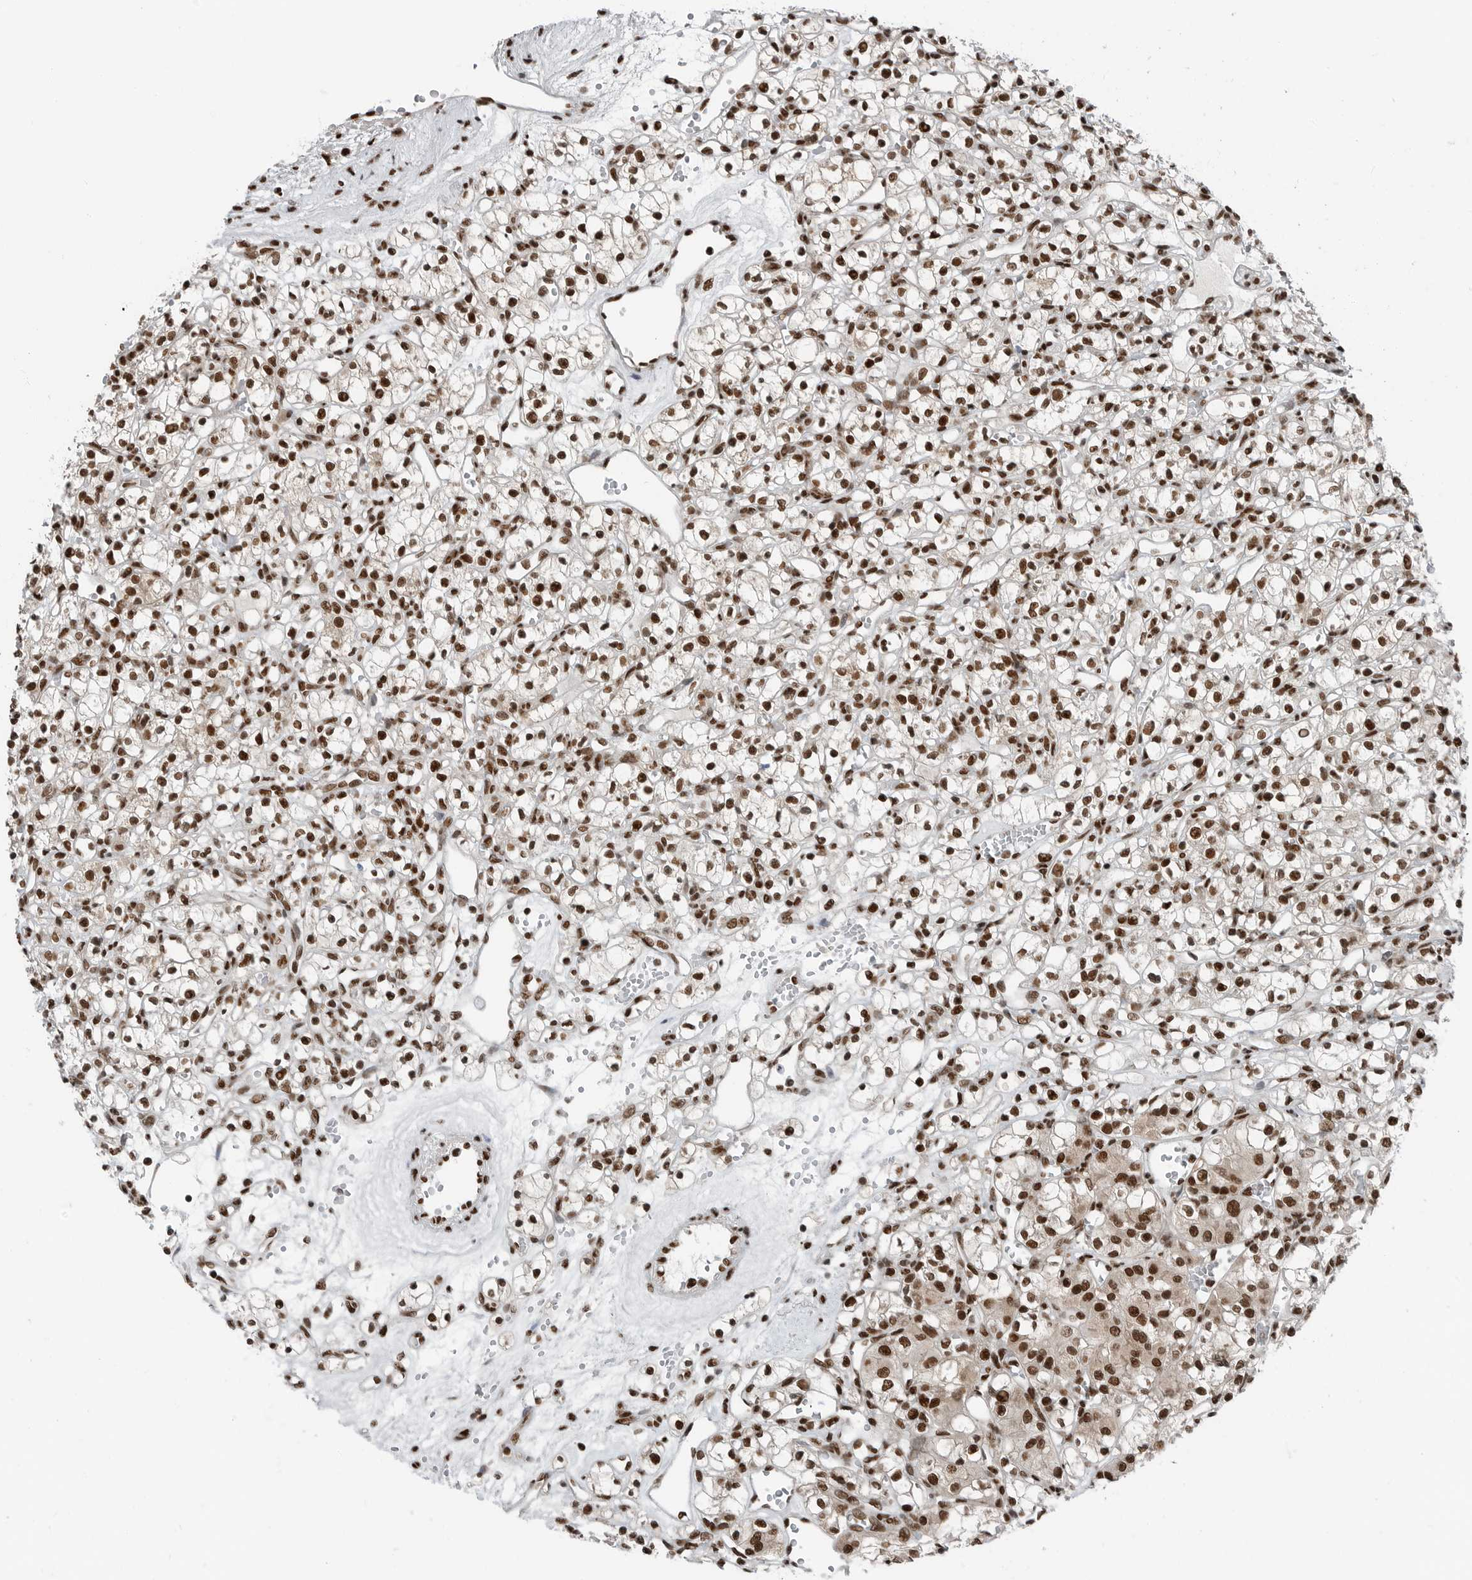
{"staining": {"intensity": "strong", "quantity": ">75%", "location": "nuclear"}, "tissue": "renal cancer", "cell_type": "Tumor cells", "image_type": "cancer", "snomed": [{"axis": "morphology", "description": "Adenocarcinoma, NOS"}, {"axis": "topography", "description": "Kidney"}], "caption": "Immunohistochemical staining of human adenocarcinoma (renal) displays high levels of strong nuclear protein positivity in approximately >75% of tumor cells.", "gene": "BLZF1", "patient": {"sex": "female", "age": 59}}